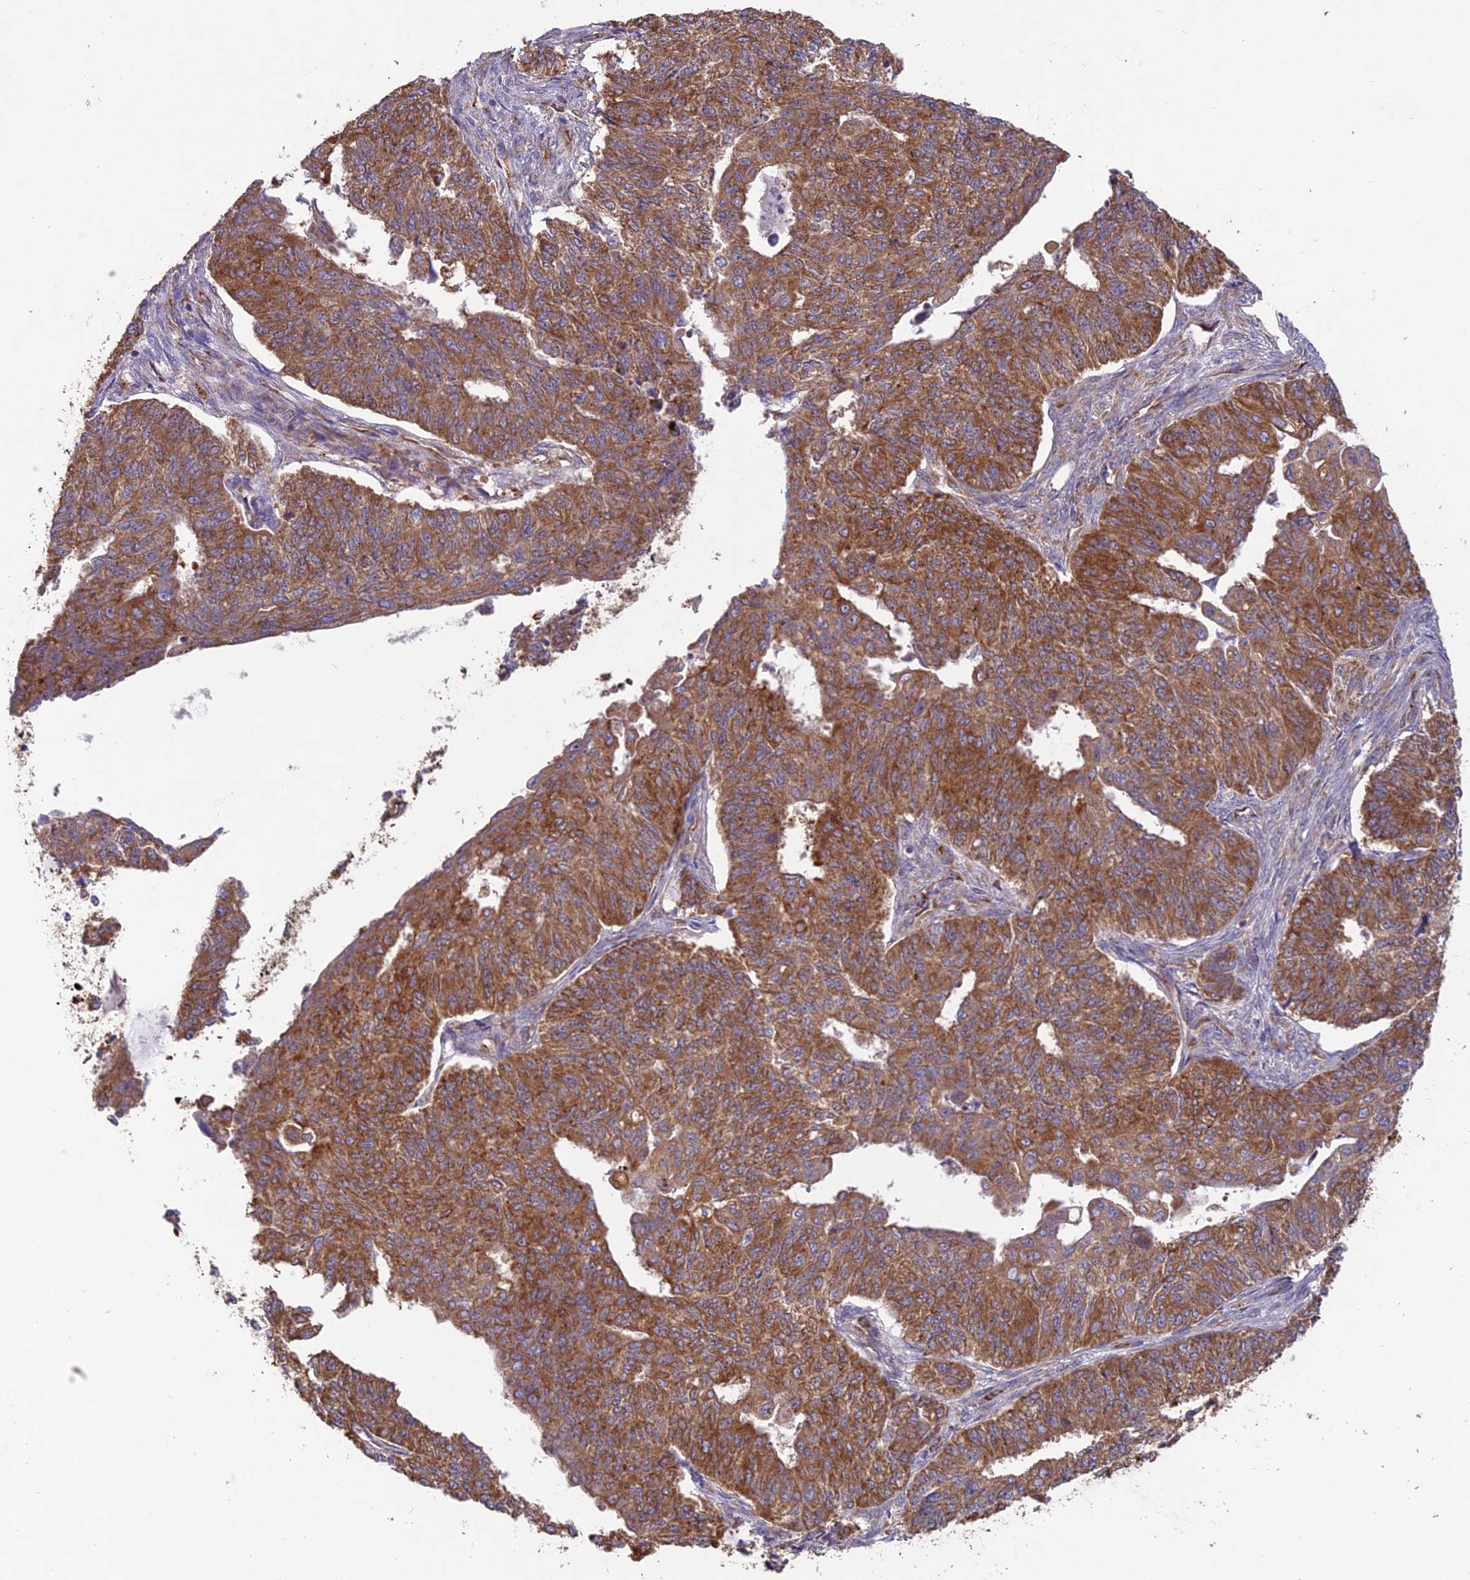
{"staining": {"intensity": "moderate", "quantity": ">75%", "location": "cytoplasmic/membranous"}, "tissue": "endometrial cancer", "cell_type": "Tumor cells", "image_type": "cancer", "snomed": [{"axis": "morphology", "description": "Adenocarcinoma, NOS"}, {"axis": "topography", "description": "Endometrium"}], "caption": "Immunohistochemical staining of human endometrial cancer (adenocarcinoma) displays moderate cytoplasmic/membranous protein staining in approximately >75% of tumor cells.", "gene": "NXNL2", "patient": {"sex": "female", "age": 32}}